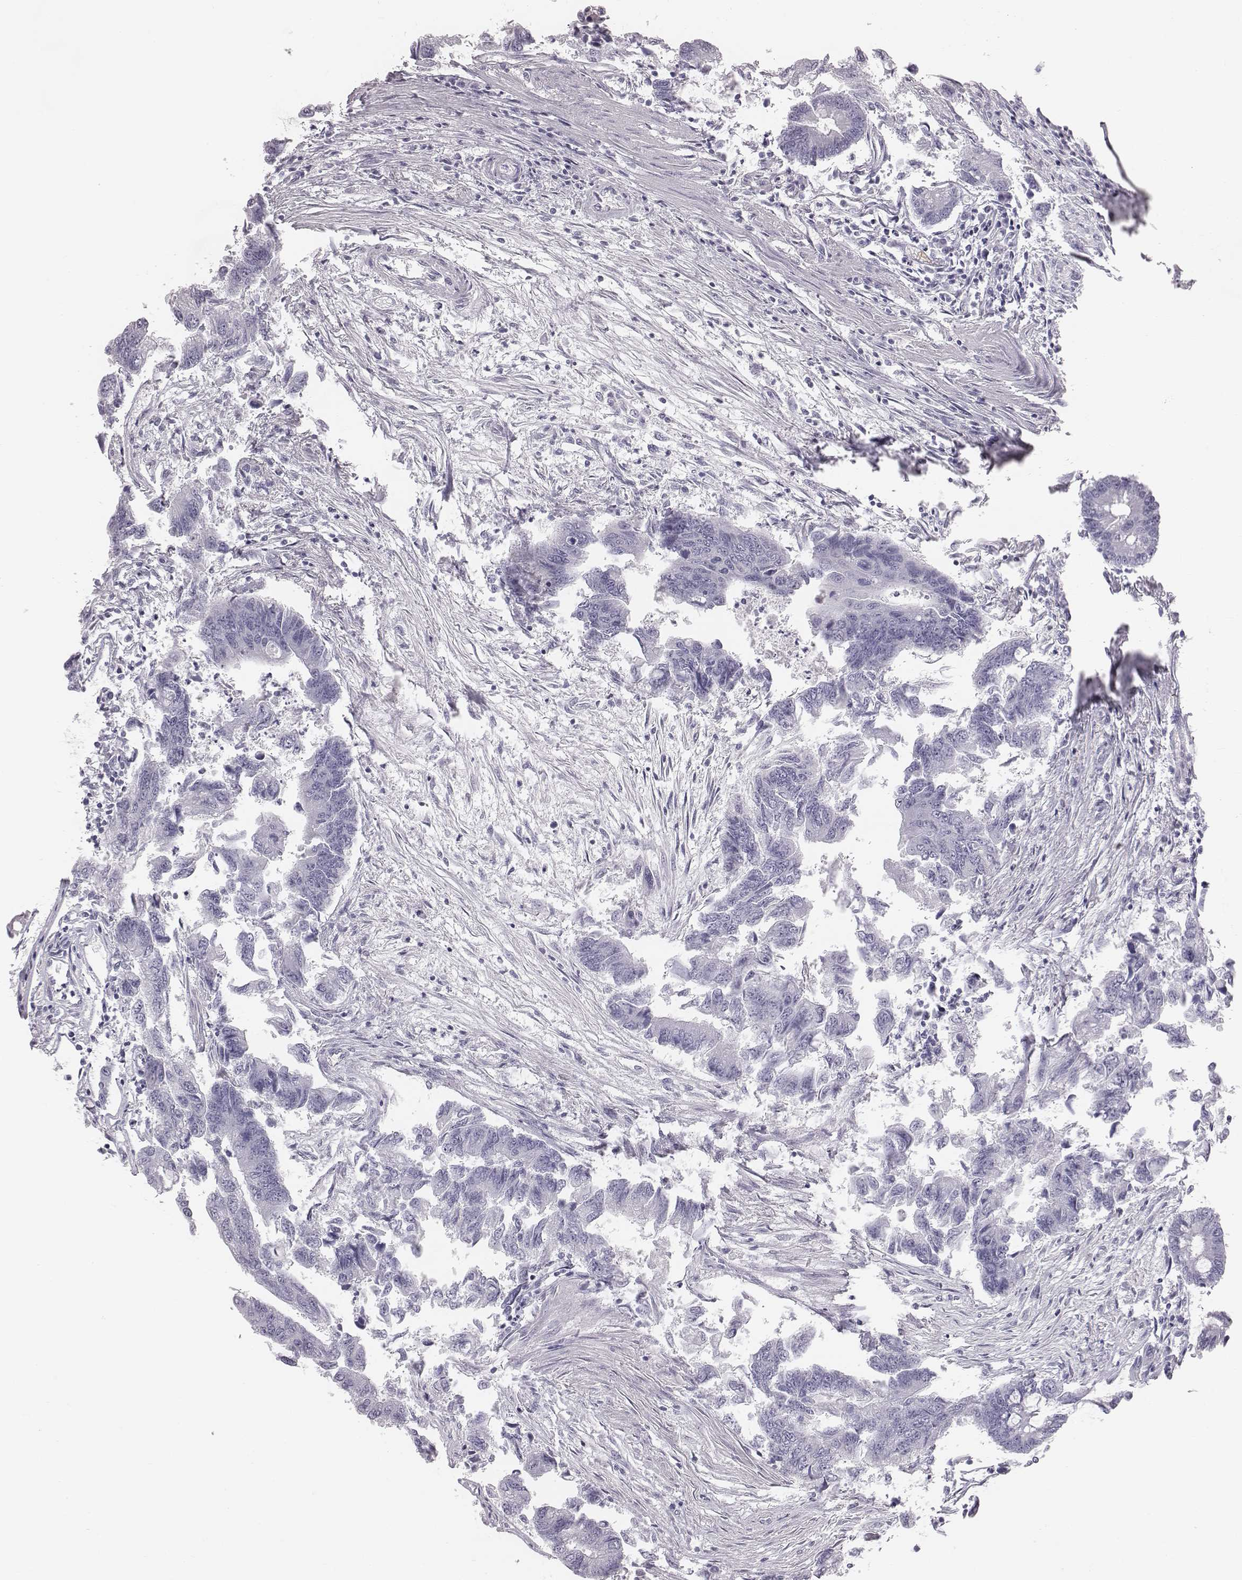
{"staining": {"intensity": "negative", "quantity": "none", "location": "none"}, "tissue": "colorectal cancer", "cell_type": "Tumor cells", "image_type": "cancer", "snomed": [{"axis": "morphology", "description": "Adenocarcinoma, NOS"}, {"axis": "topography", "description": "Colon"}], "caption": "Tumor cells are negative for protein expression in human colorectal cancer (adenocarcinoma).", "gene": "C6orf58", "patient": {"sex": "female", "age": 65}}